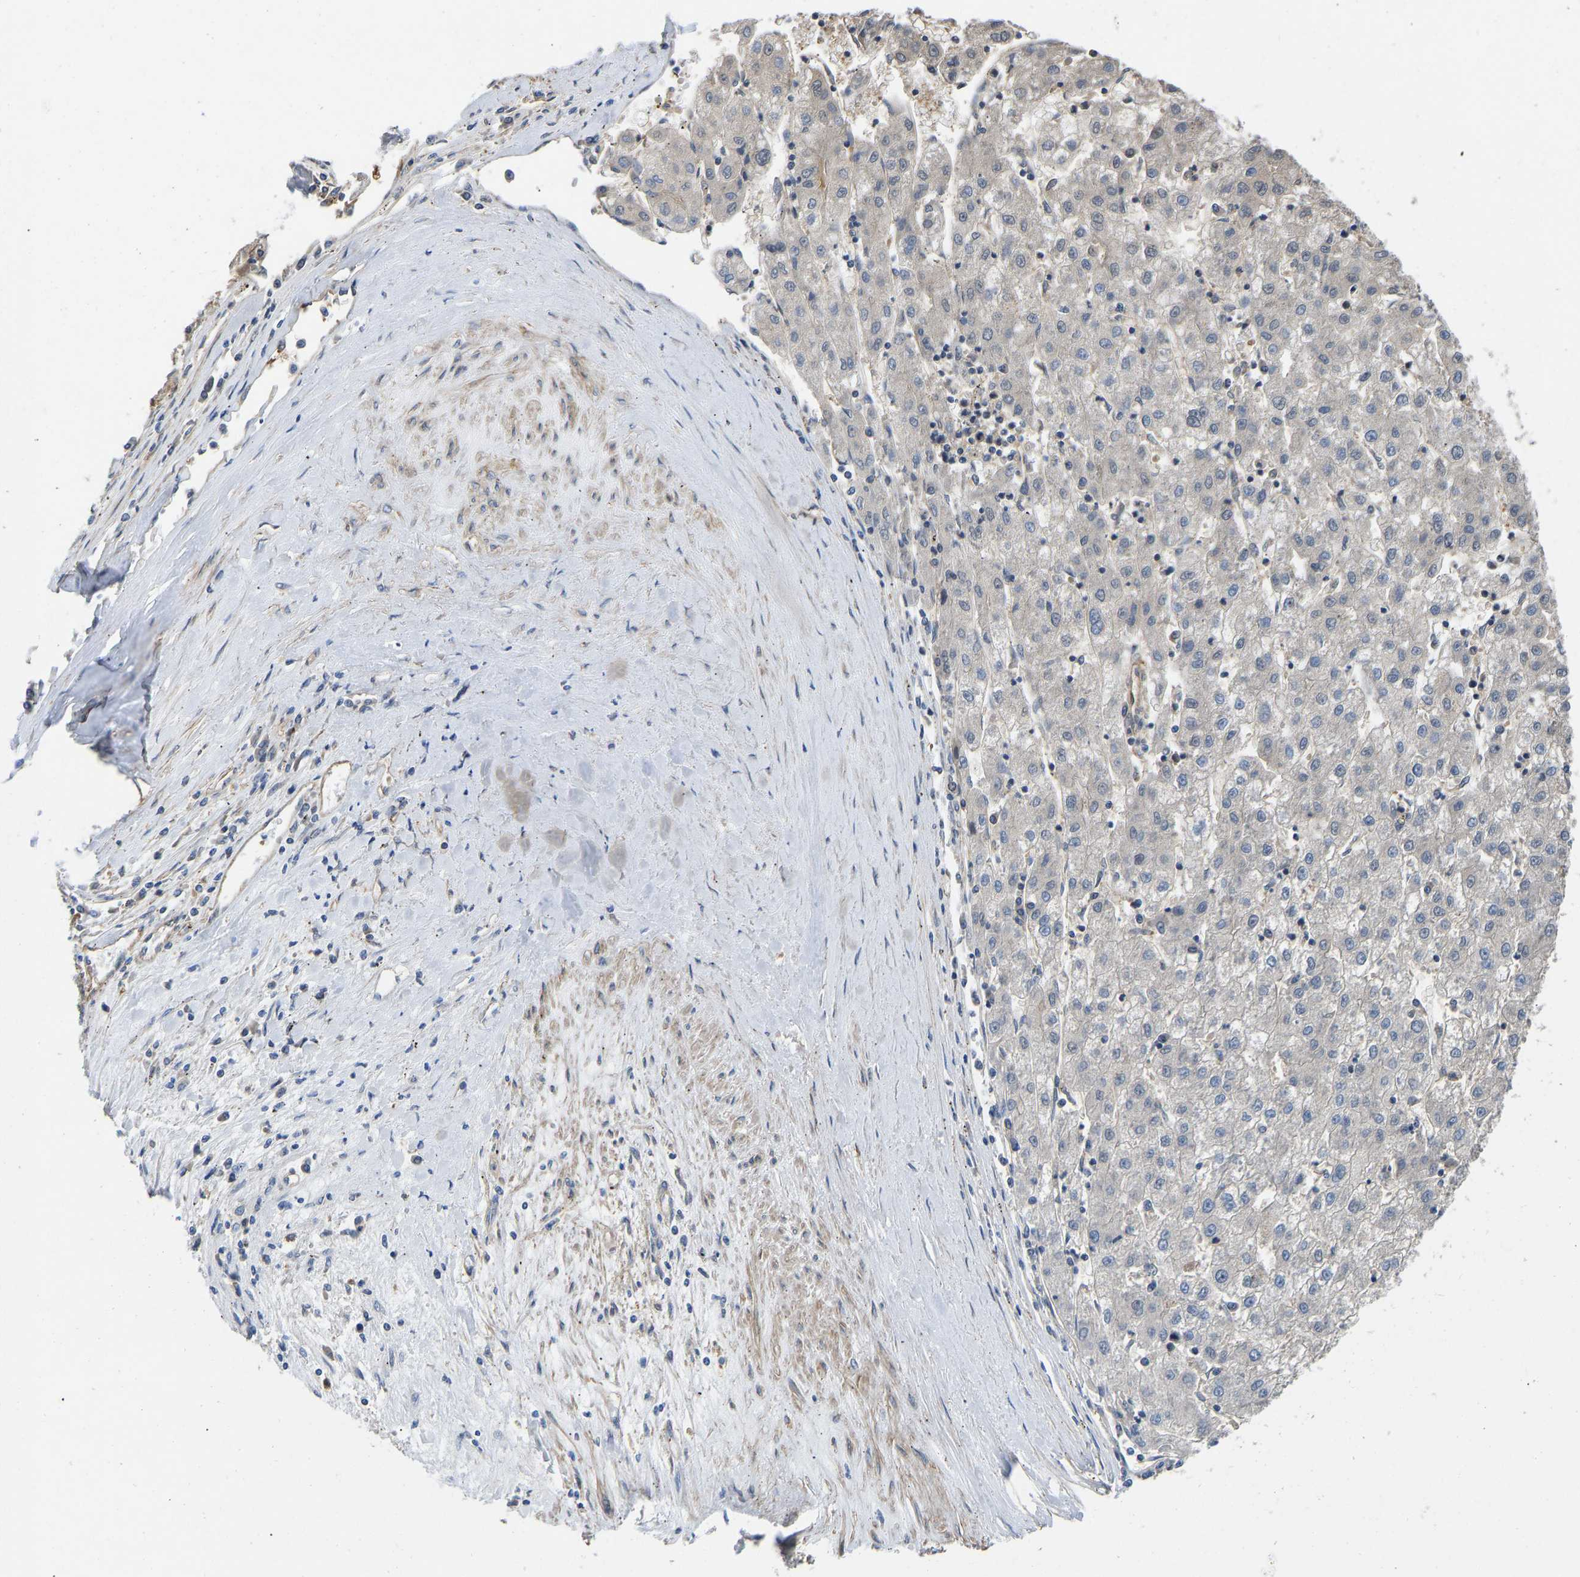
{"staining": {"intensity": "negative", "quantity": "none", "location": "none"}, "tissue": "liver cancer", "cell_type": "Tumor cells", "image_type": "cancer", "snomed": [{"axis": "morphology", "description": "Carcinoma, Hepatocellular, NOS"}, {"axis": "topography", "description": "Liver"}], "caption": "Protein analysis of liver cancer reveals no significant positivity in tumor cells.", "gene": "ELMO2", "patient": {"sex": "male", "age": 72}}